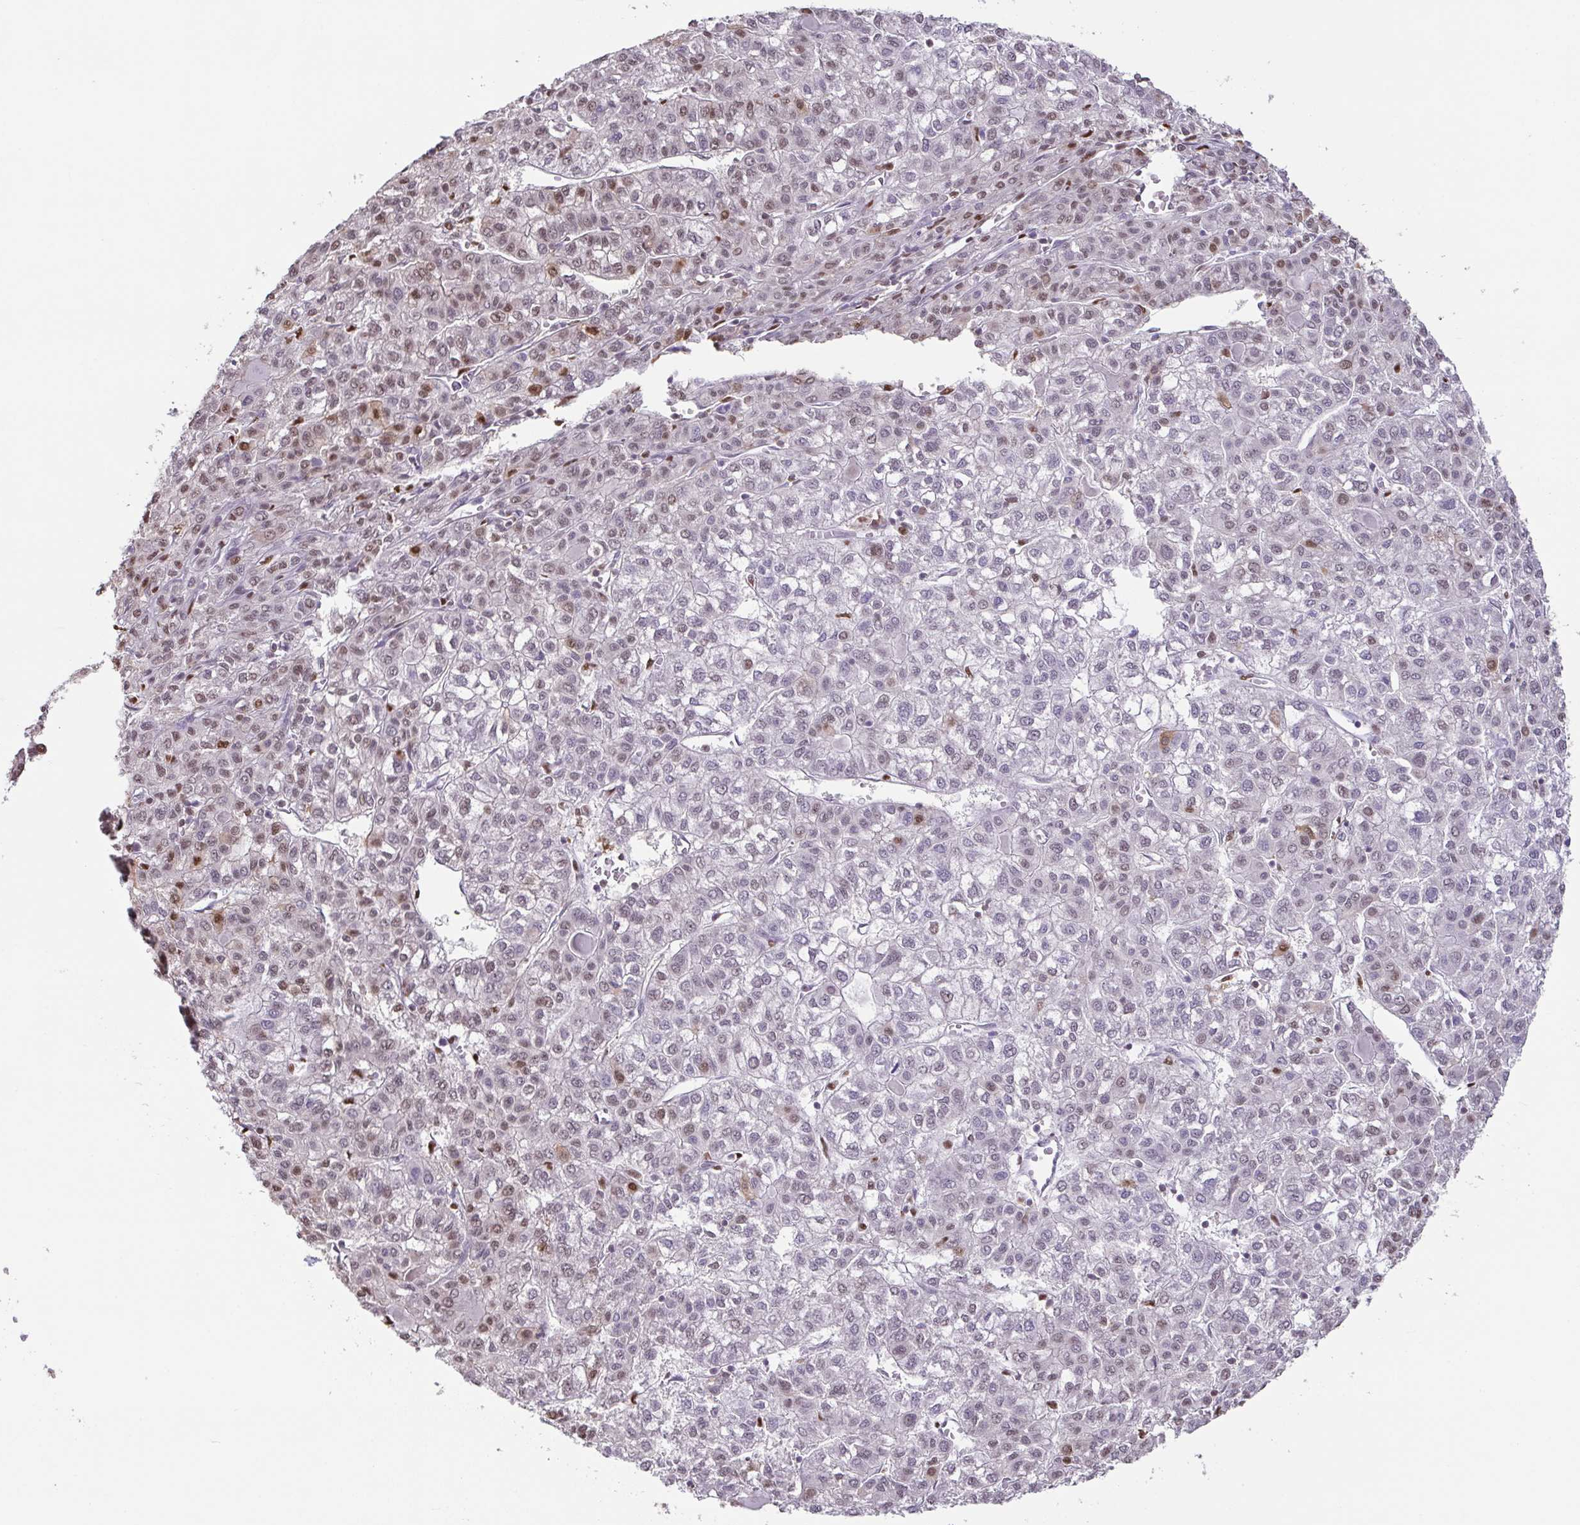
{"staining": {"intensity": "moderate", "quantity": "<25%", "location": "nuclear"}, "tissue": "liver cancer", "cell_type": "Tumor cells", "image_type": "cancer", "snomed": [{"axis": "morphology", "description": "Carcinoma, Hepatocellular, NOS"}, {"axis": "topography", "description": "Liver"}], "caption": "Protein expression analysis of liver hepatocellular carcinoma displays moderate nuclear staining in about <25% of tumor cells. (Brightfield microscopy of DAB IHC at high magnification).", "gene": "BTBD10", "patient": {"sex": "female", "age": 43}}